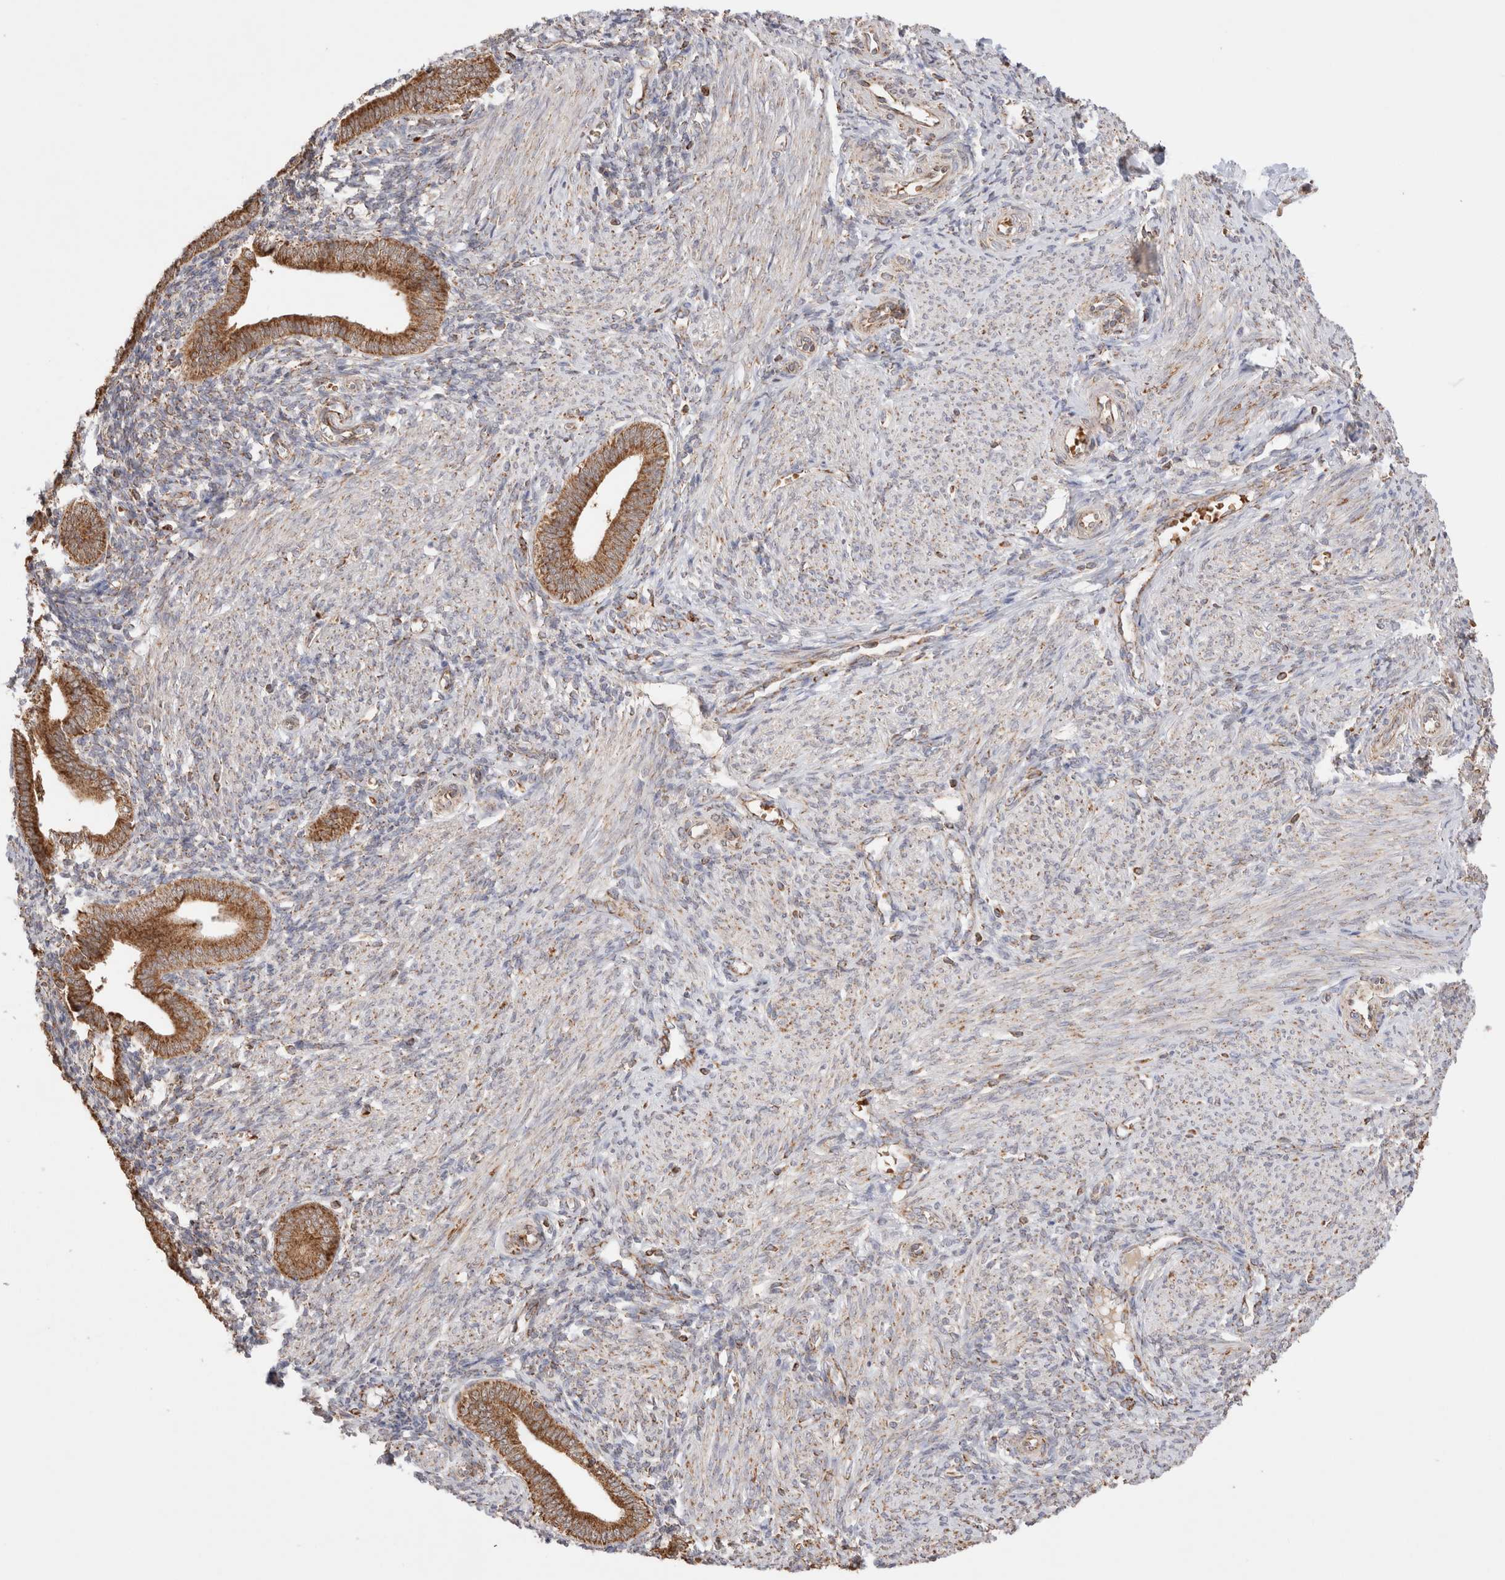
{"staining": {"intensity": "moderate", "quantity": "<25%", "location": "cytoplasmic/membranous"}, "tissue": "endometrium", "cell_type": "Cells in endometrial stroma", "image_type": "normal", "snomed": [{"axis": "morphology", "description": "Normal tissue, NOS"}, {"axis": "topography", "description": "Uterus"}, {"axis": "topography", "description": "Endometrium"}], "caption": "Immunohistochemistry image of normal endometrium: endometrium stained using IHC shows low levels of moderate protein expression localized specifically in the cytoplasmic/membranous of cells in endometrial stroma, appearing as a cytoplasmic/membranous brown color.", "gene": "TMPPE", "patient": {"sex": "female", "age": 33}}